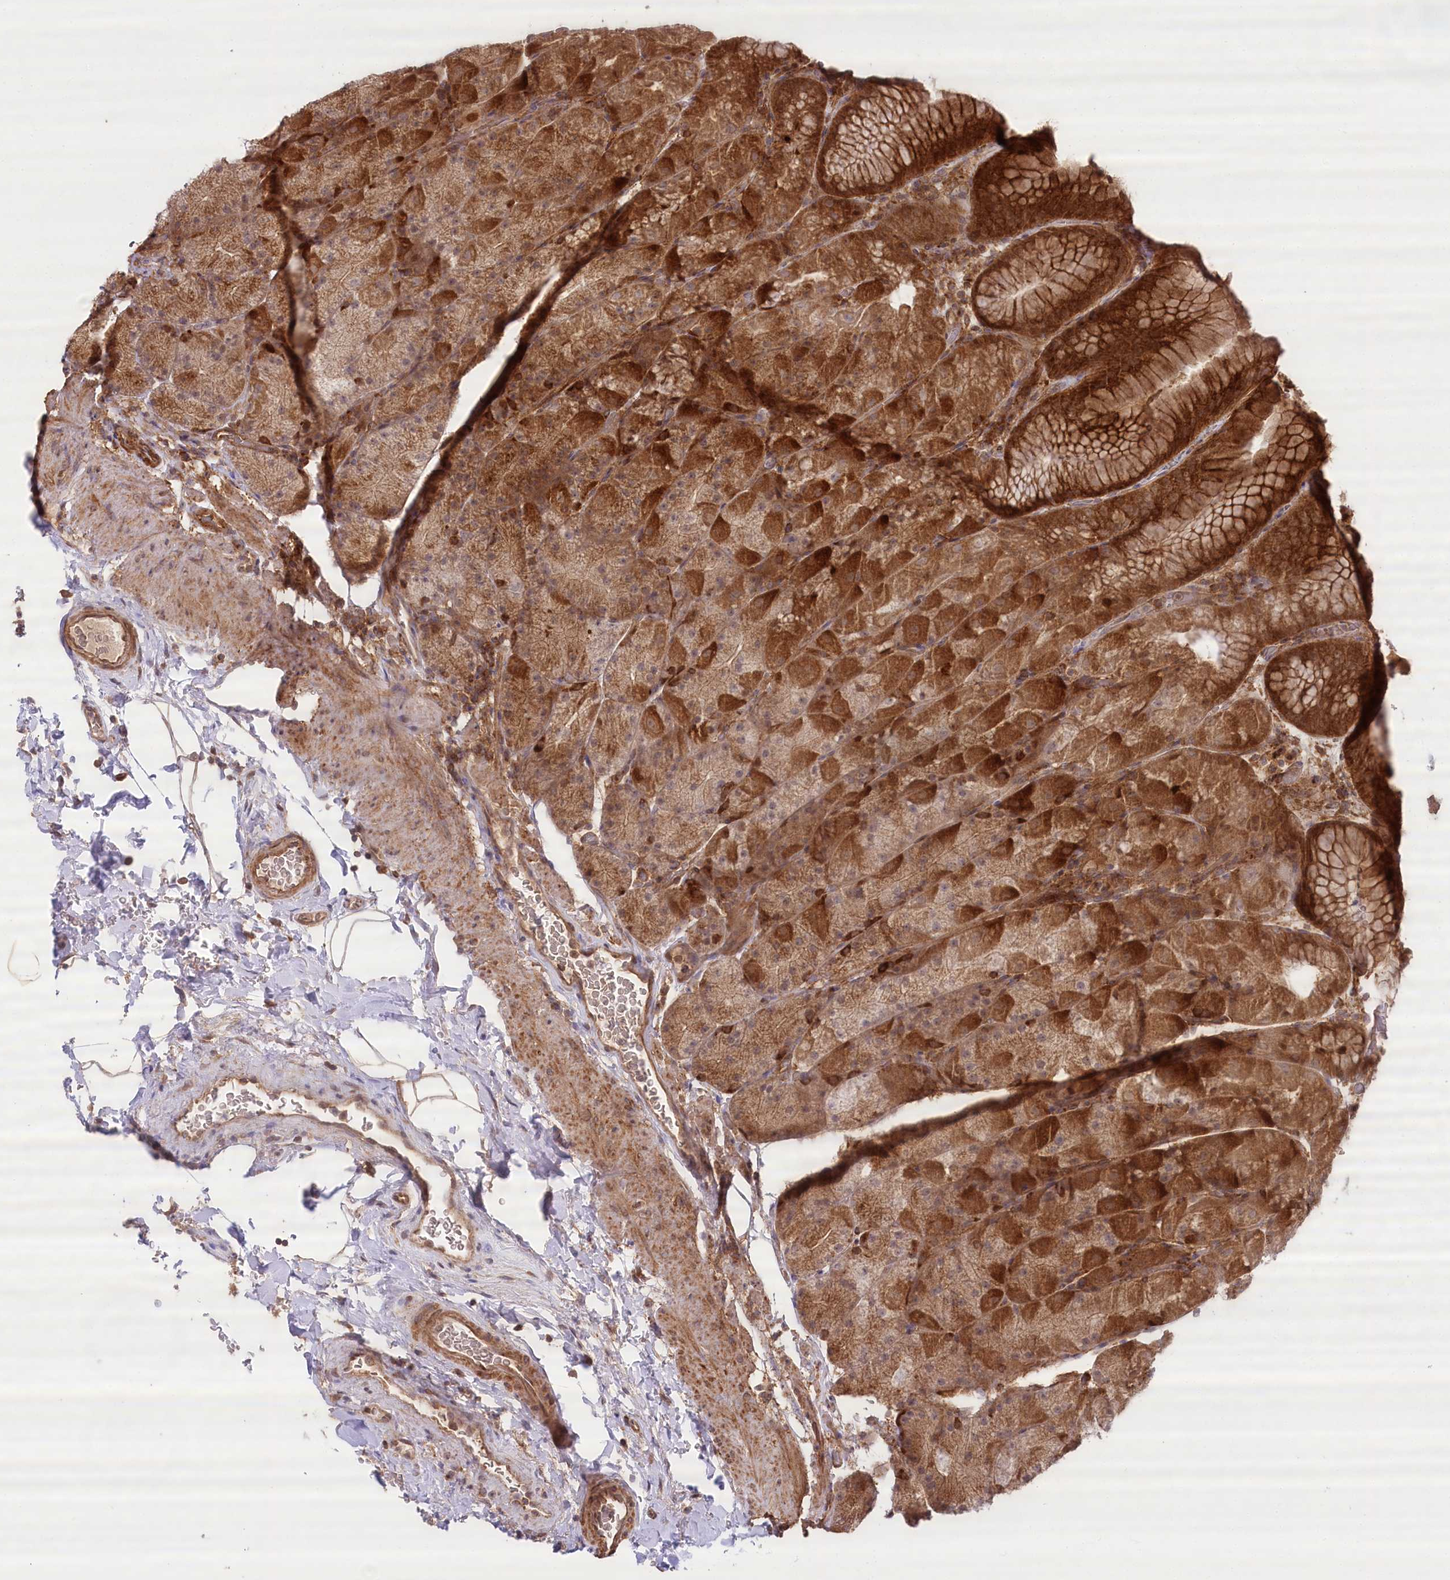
{"staining": {"intensity": "strong", "quantity": ">75%", "location": "cytoplasmic/membranous,nuclear"}, "tissue": "stomach", "cell_type": "Glandular cells", "image_type": "normal", "snomed": [{"axis": "morphology", "description": "Normal tissue, NOS"}, {"axis": "topography", "description": "Stomach, upper"}, {"axis": "topography", "description": "Stomach, lower"}], "caption": "Human stomach stained with a brown dye demonstrates strong cytoplasmic/membranous,nuclear positive staining in about >75% of glandular cells.", "gene": "CCDC91", "patient": {"sex": "male", "age": 67}}